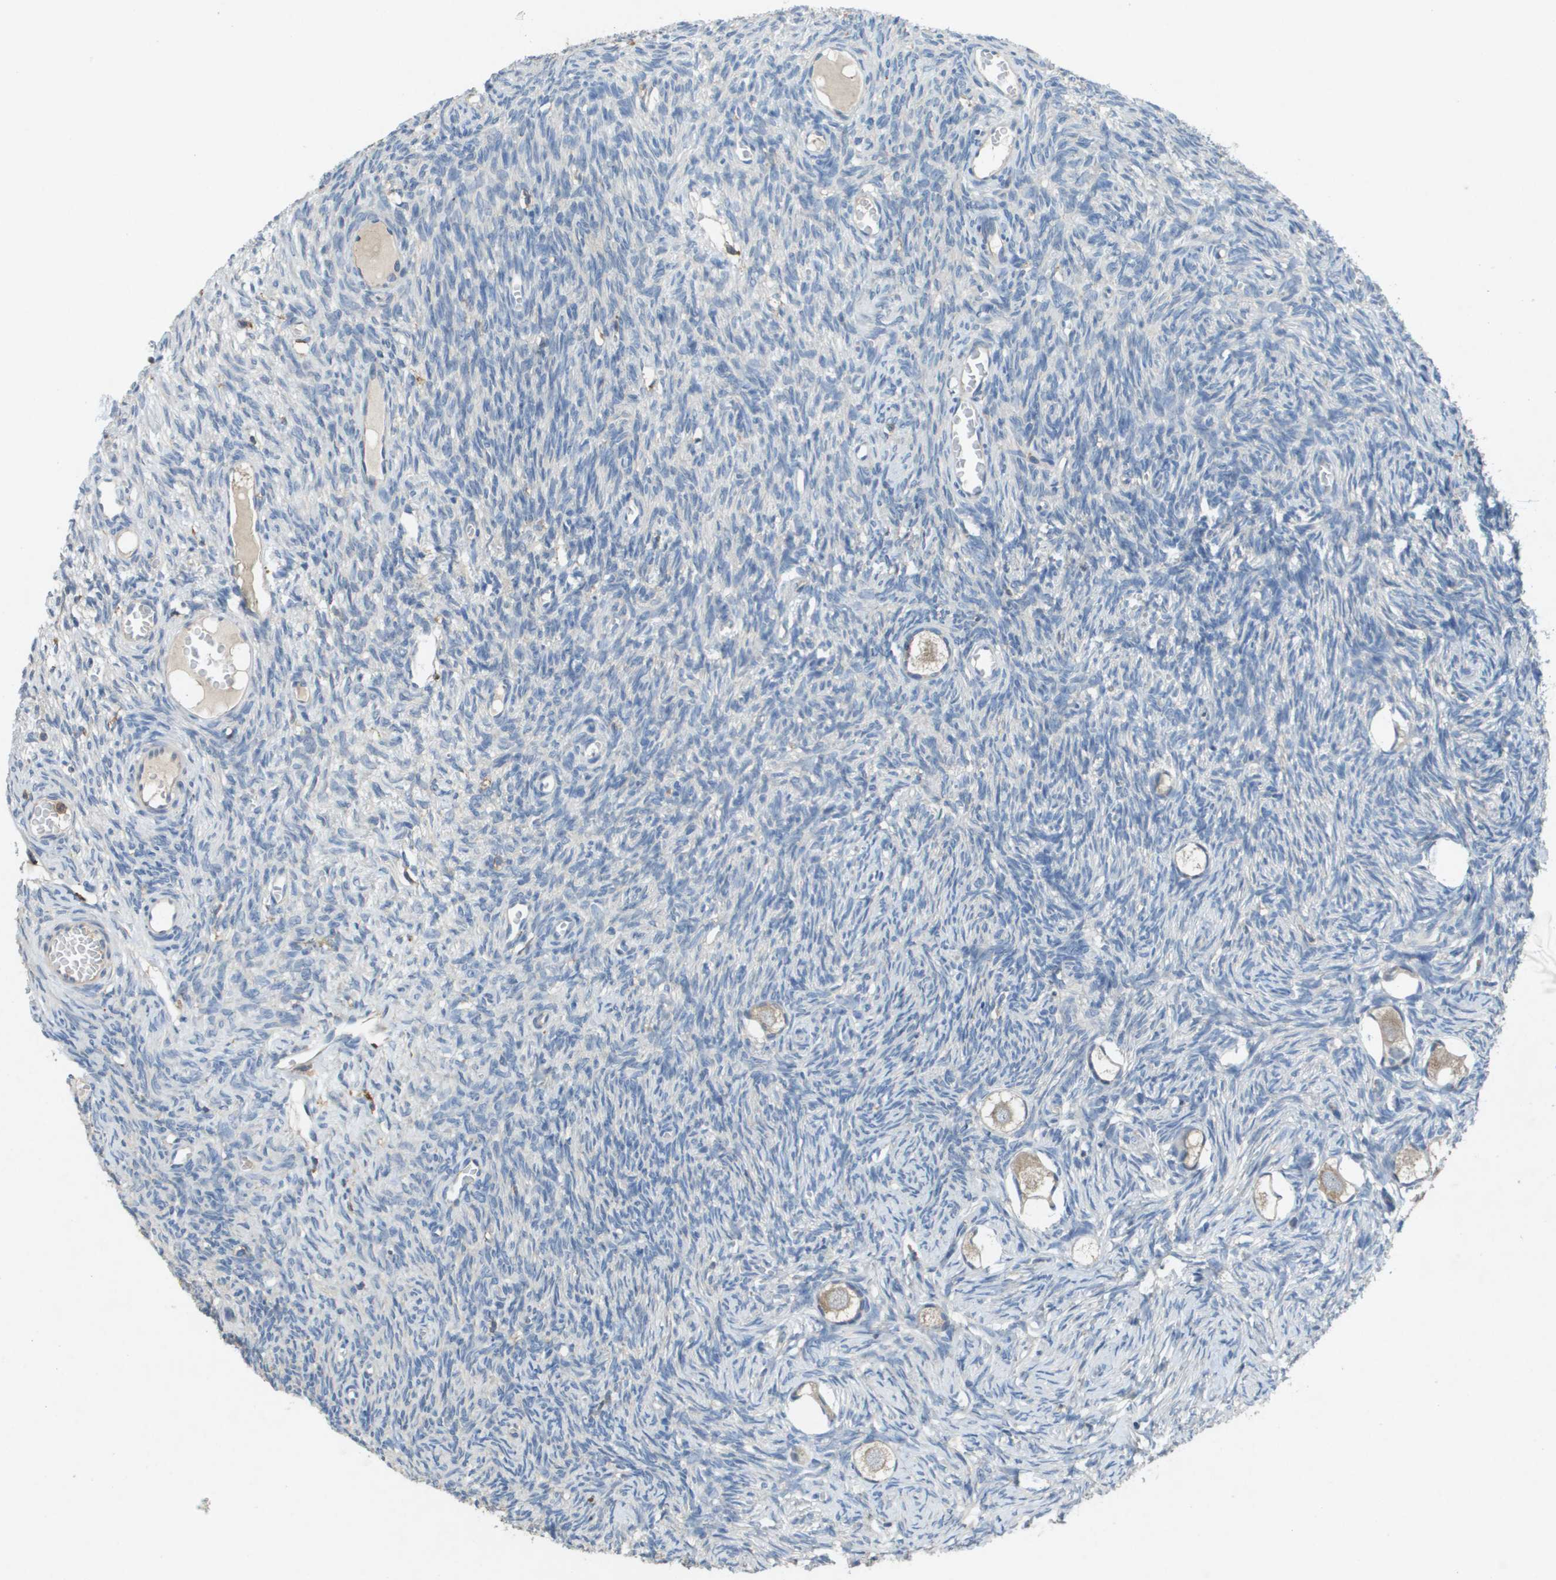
{"staining": {"intensity": "weak", "quantity": ">75%", "location": "cytoplasmic/membranous"}, "tissue": "ovary", "cell_type": "Follicle cells", "image_type": "normal", "snomed": [{"axis": "morphology", "description": "Normal tissue, NOS"}, {"axis": "topography", "description": "Ovary"}], "caption": "DAB immunohistochemical staining of normal human ovary displays weak cytoplasmic/membranous protein expression in about >75% of follicle cells. (IHC, brightfield microscopy, high magnification).", "gene": "CLCA4", "patient": {"sex": "female", "age": 27}}